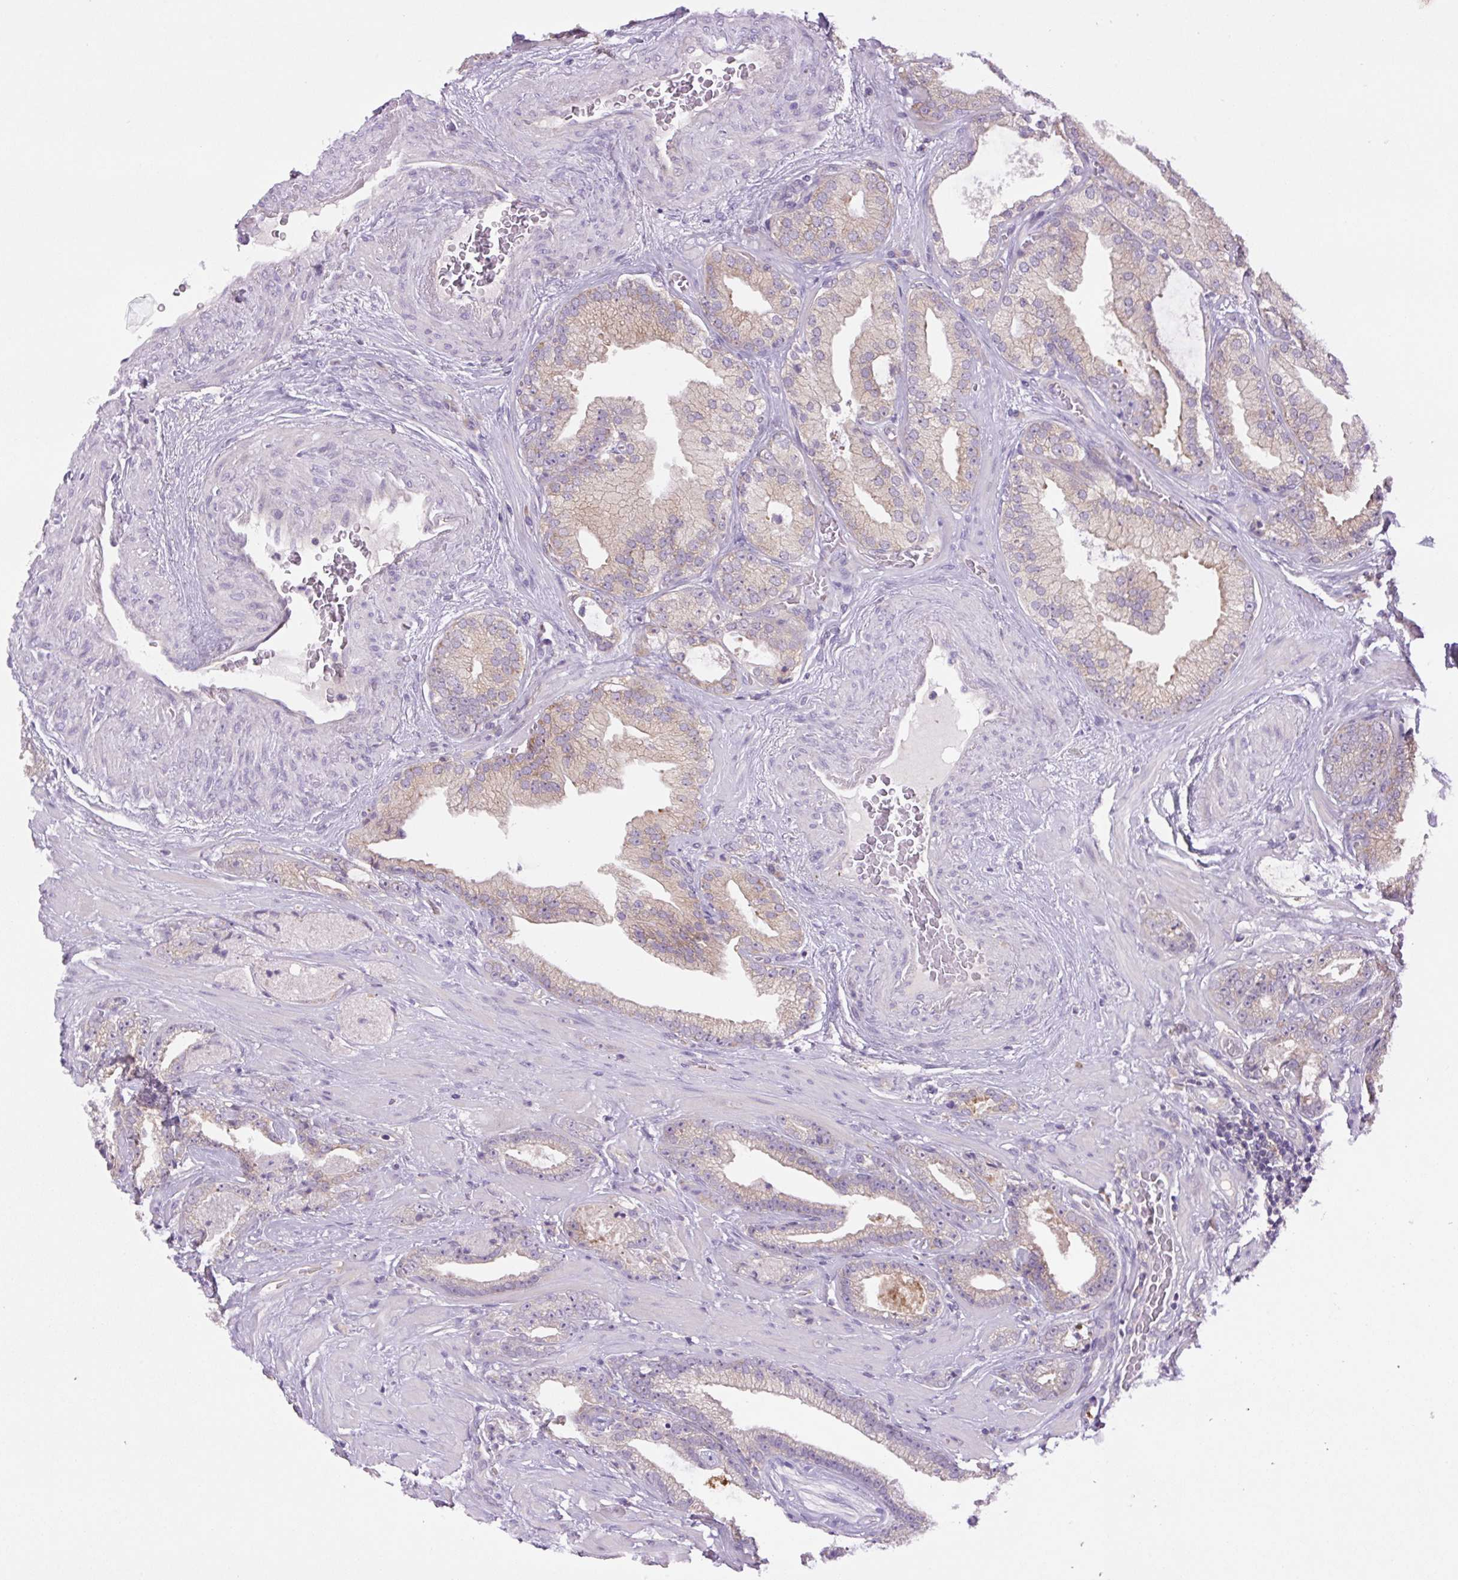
{"staining": {"intensity": "weak", "quantity": "25%-75%", "location": "cytoplasmic/membranous"}, "tissue": "prostate cancer", "cell_type": "Tumor cells", "image_type": "cancer", "snomed": [{"axis": "morphology", "description": "Adenocarcinoma, High grade"}, {"axis": "topography", "description": "Prostate"}], "caption": "Immunohistochemistry (IHC) of human prostate high-grade adenocarcinoma displays low levels of weak cytoplasmic/membranous expression in approximately 25%-75% of tumor cells. (Brightfield microscopy of DAB IHC at high magnification).", "gene": "MINK1", "patient": {"sex": "male", "age": 68}}